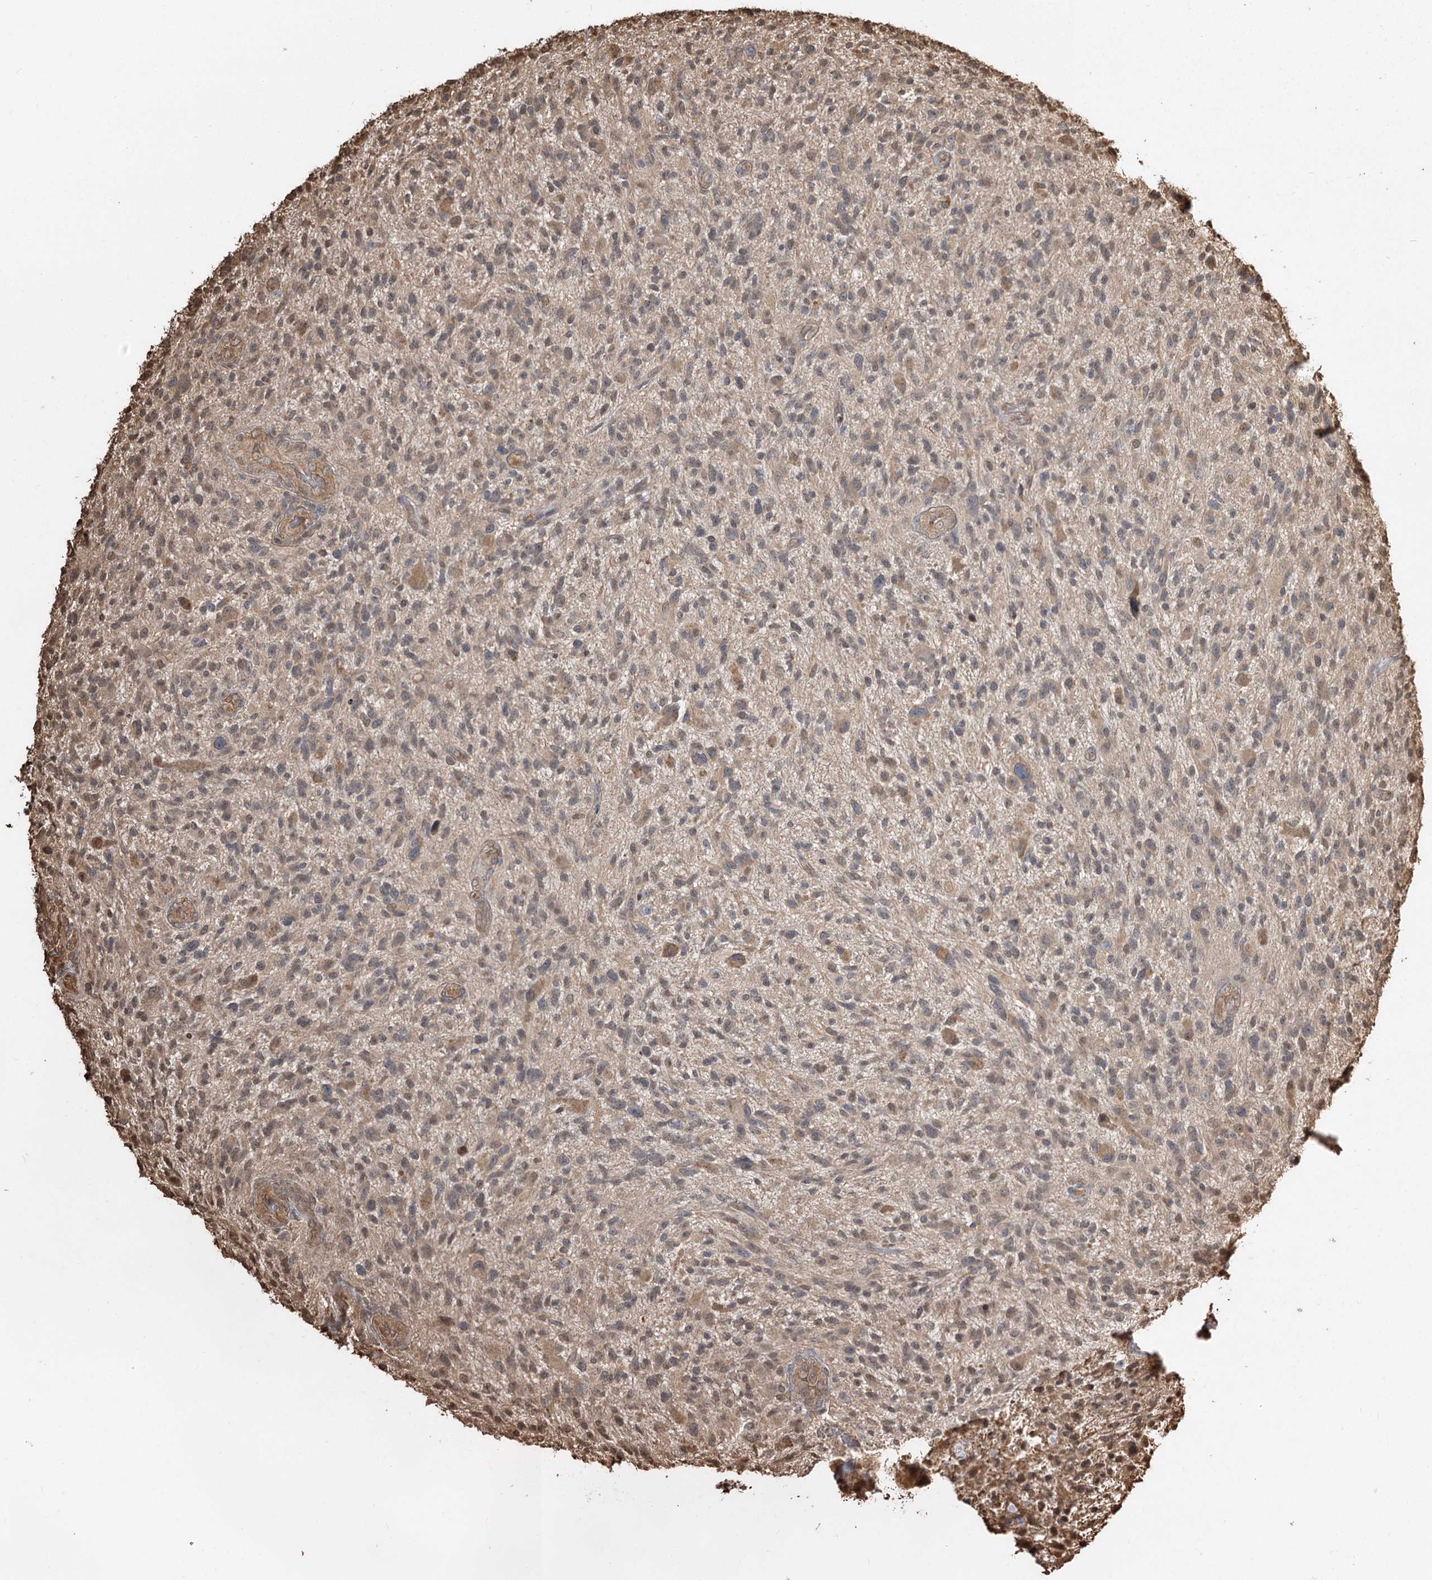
{"staining": {"intensity": "weak", "quantity": "25%-75%", "location": "cytoplasmic/membranous"}, "tissue": "glioma", "cell_type": "Tumor cells", "image_type": "cancer", "snomed": [{"axis": "morphology", "description": "Glioma, malignant, High grade"}, {"axis": "topography", "description": "Brain"}], "caption": "A brown stain labels weak cytoplasmic/membranous staining of a protein in human high-grade glioma (malignant) tumor cells.", "gene": "PLCH1", "patient": {"sex": "male", "age": 47}}